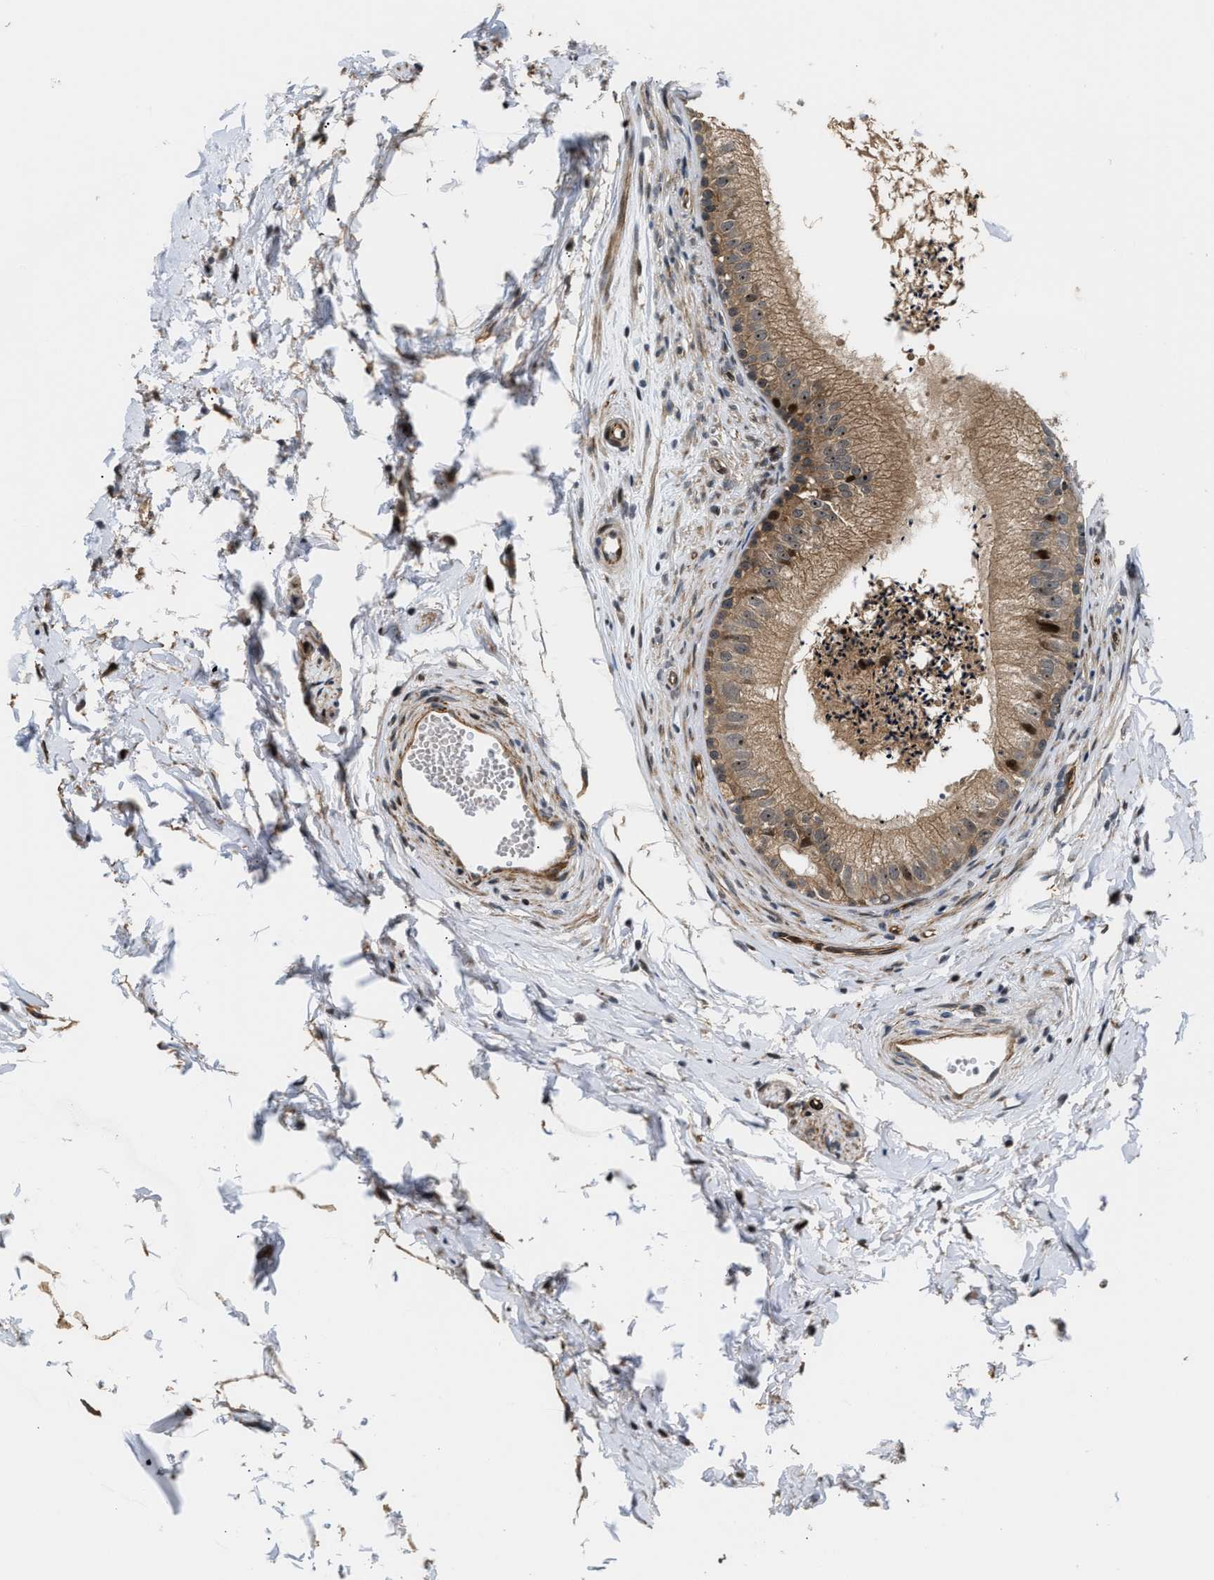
{"staining": {"intensity": "moderate", "quantity": ">75%", "location": "cytoplasmic/membranous,nuclear"}, "tissue": "epididymis", "cell_type": "Glandular cells", "image_type": "normal", "snomed": [{"axis": "morphology", "description": "Normal tissue, NOS"}, {"axis": "topography", "description": "Epididymis"}], "caption": "Epididymis stained with immunohistochemistry exhibits moderate cytoplasmic/membranous,nuclear expression in approximately >75% of glandular cells. The staining was performed using DAB to visualize the protein expression in brown, while the nuclei were stained in blue with hematoxylin (Magnification: 20x).", "gene": "ALDH3A2", "patient": {"sex": "male", "age": 56}}